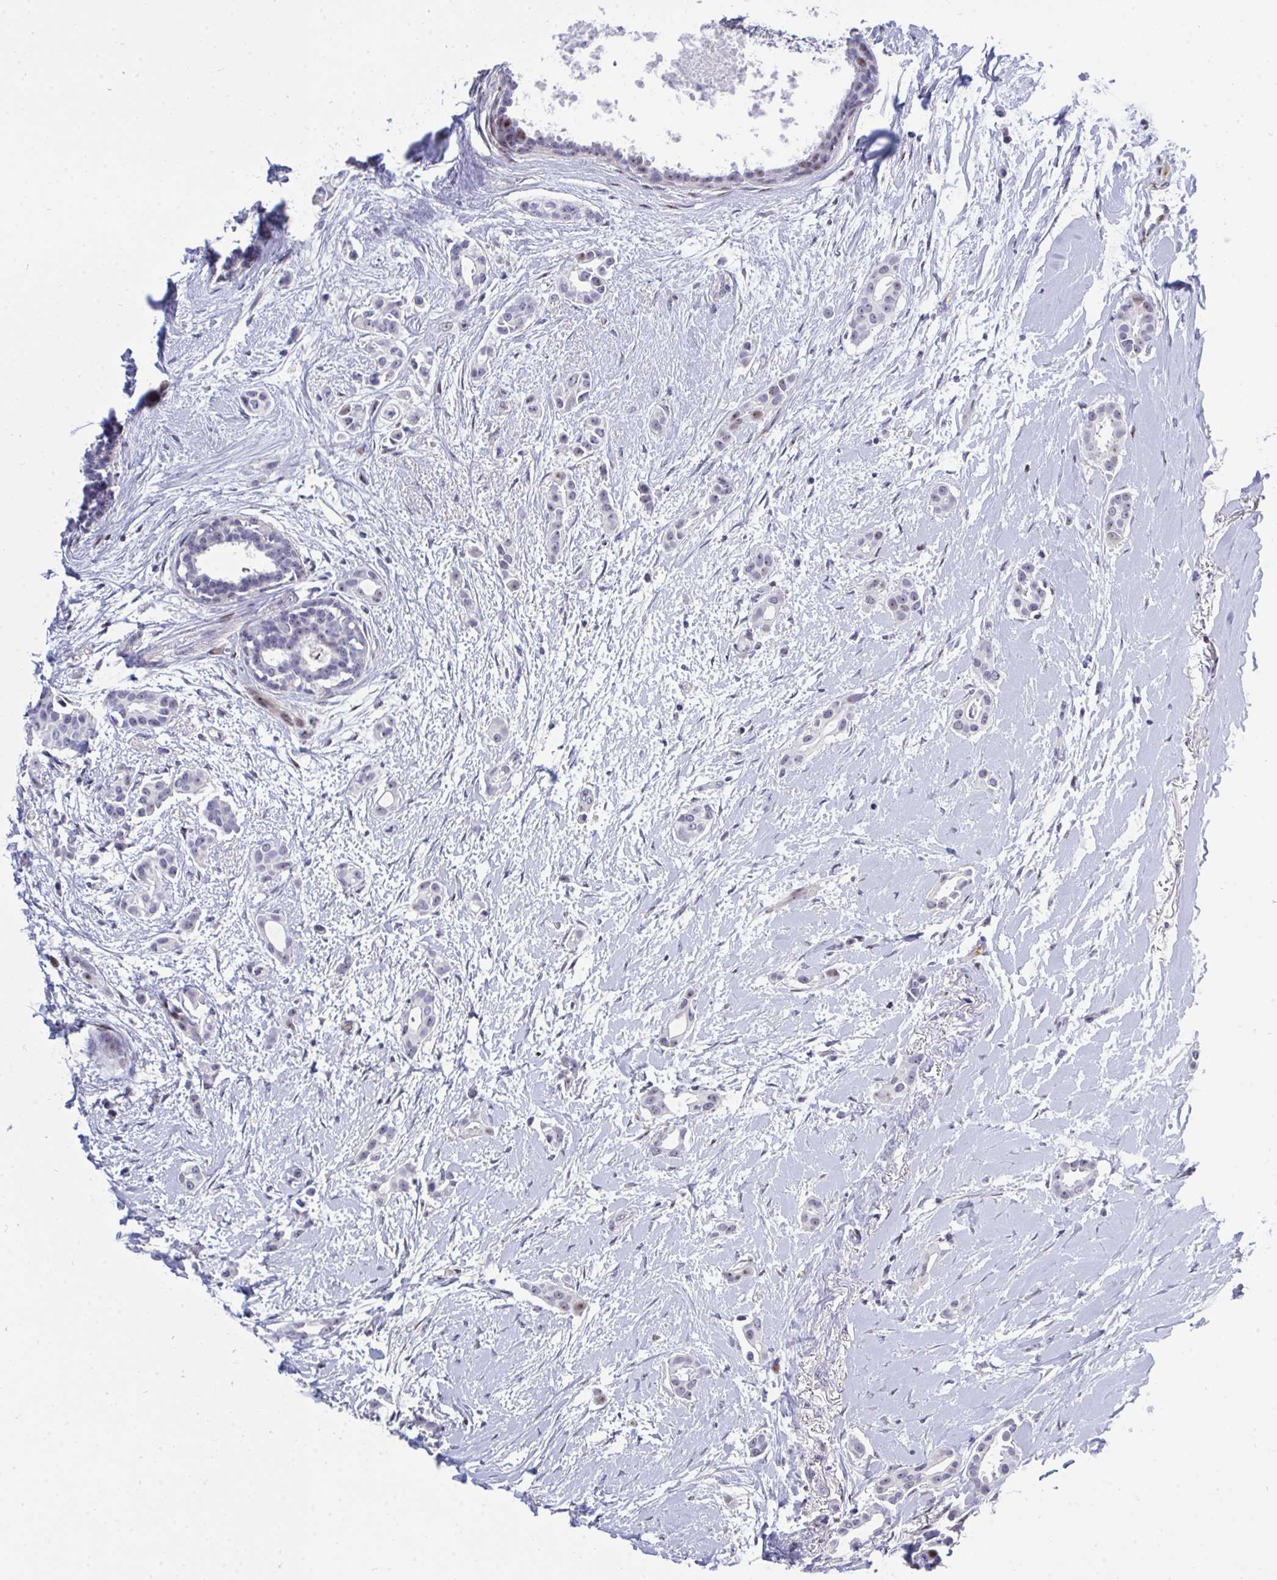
{"staining": {"intensity": "weak", "quantity": "<25%", "location": "nuclear"}, "tissue": "breast cancer", "cell_type": "Tumor cells", "image_type": "cancer", "snomed": [{"axis": "morphology", "description": "Duct carcinoma"}, {"axis": "topography", "description": "Breast"}], "caption": "Micrograph shows no protein staining in tumor cells of breast cancer tissue.", "gene": "PLPPR3", "patient": {"sex": "female", "age": 64}}